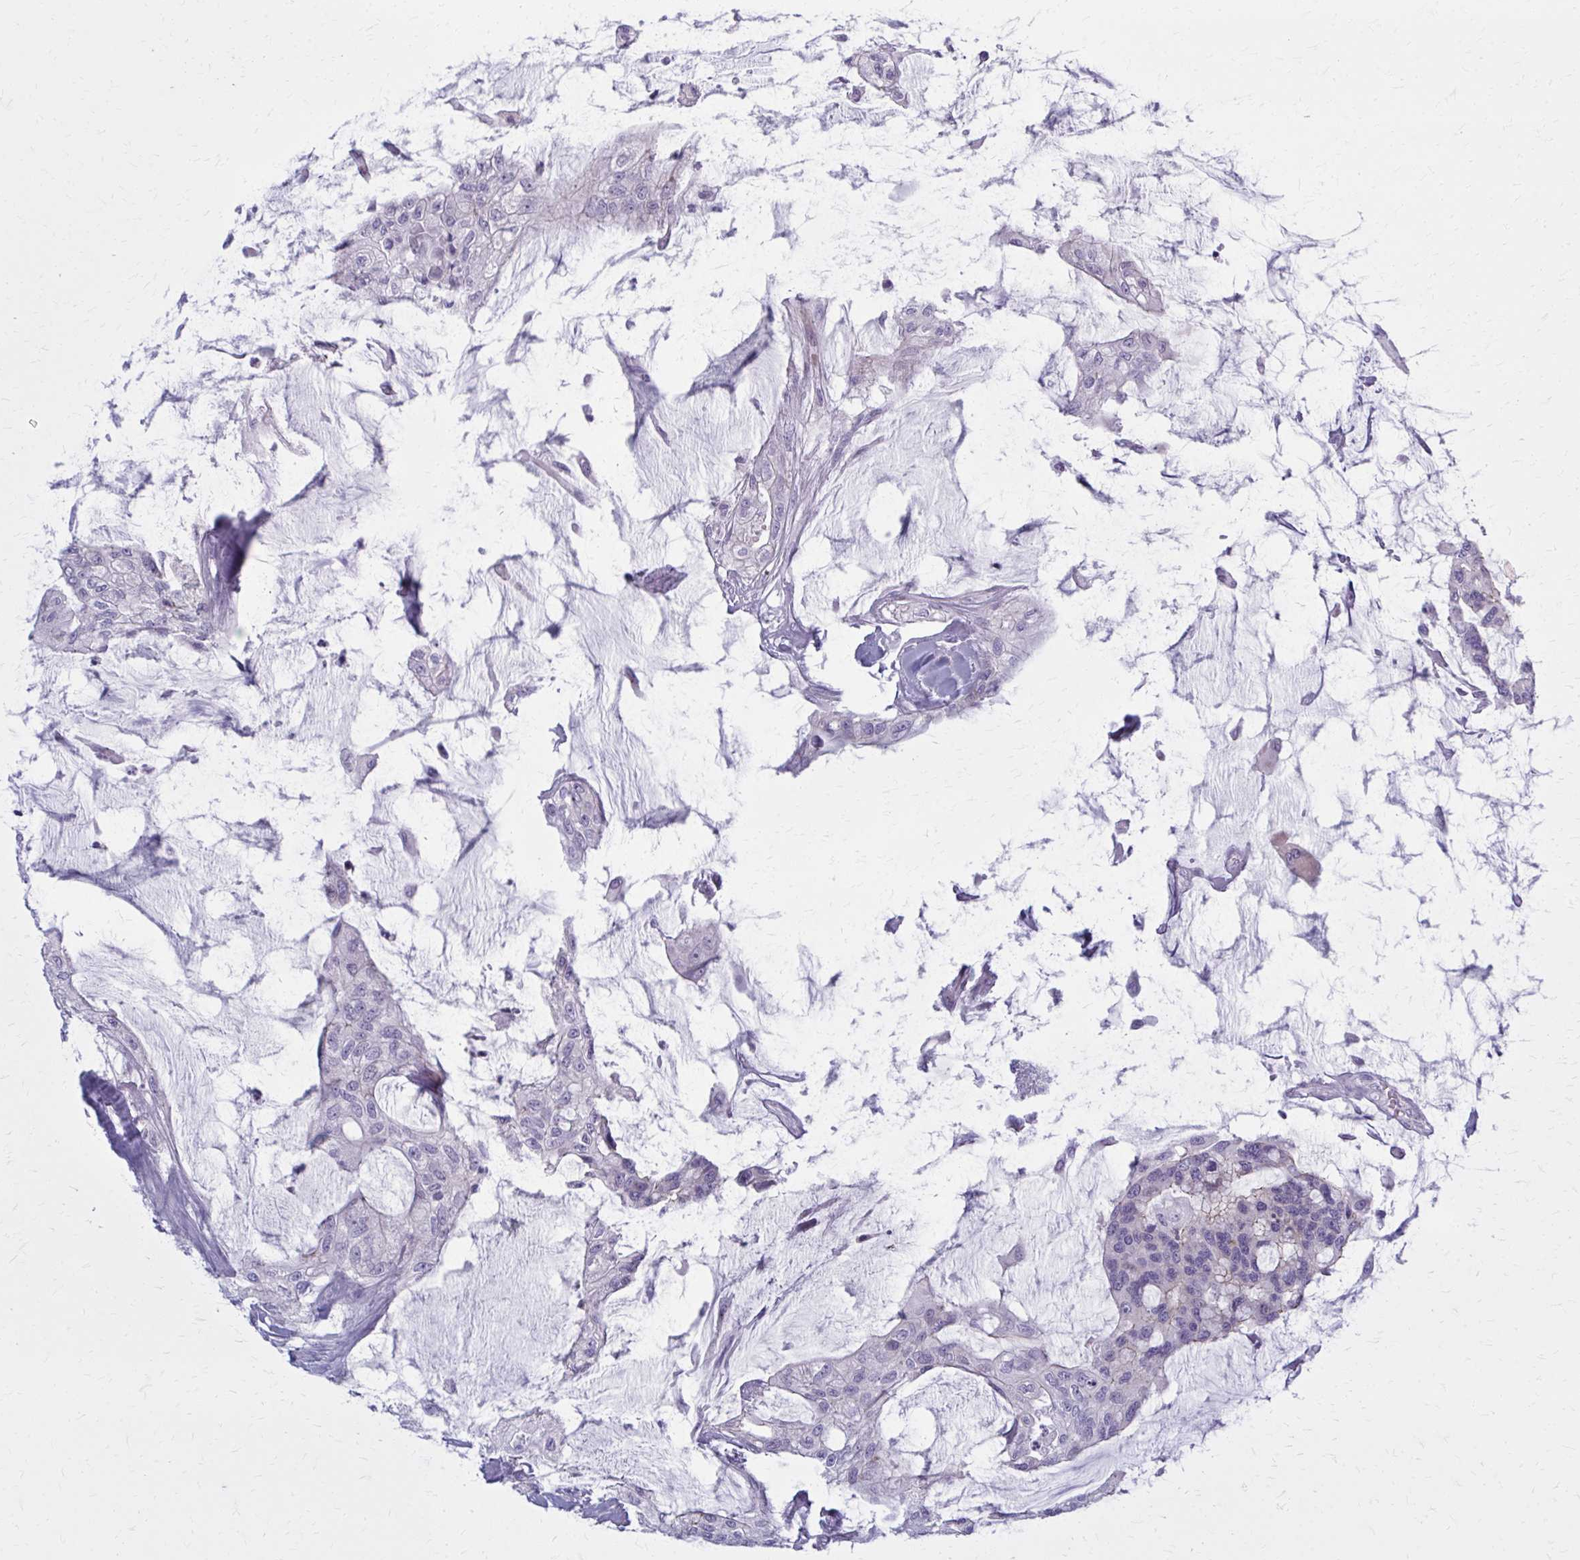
{"staining": {"intensity": "negative", "quantity": "none", "location": "none"}, "tissue": "colorectal cancer", "cell_type": "Tumor cells", "image_type": "cancer", "snomed": [{"axis": "morphology", "description": "Adenocarcinoma, NOS"}, {"axis": "topography", "description": "Rectum"}], "caption": "Tumor cells are negative for protein expression in human adenocarcinoma (colorectal).", "gene": "PEDS1", "patient": {"sex": "female", "age": 59}}